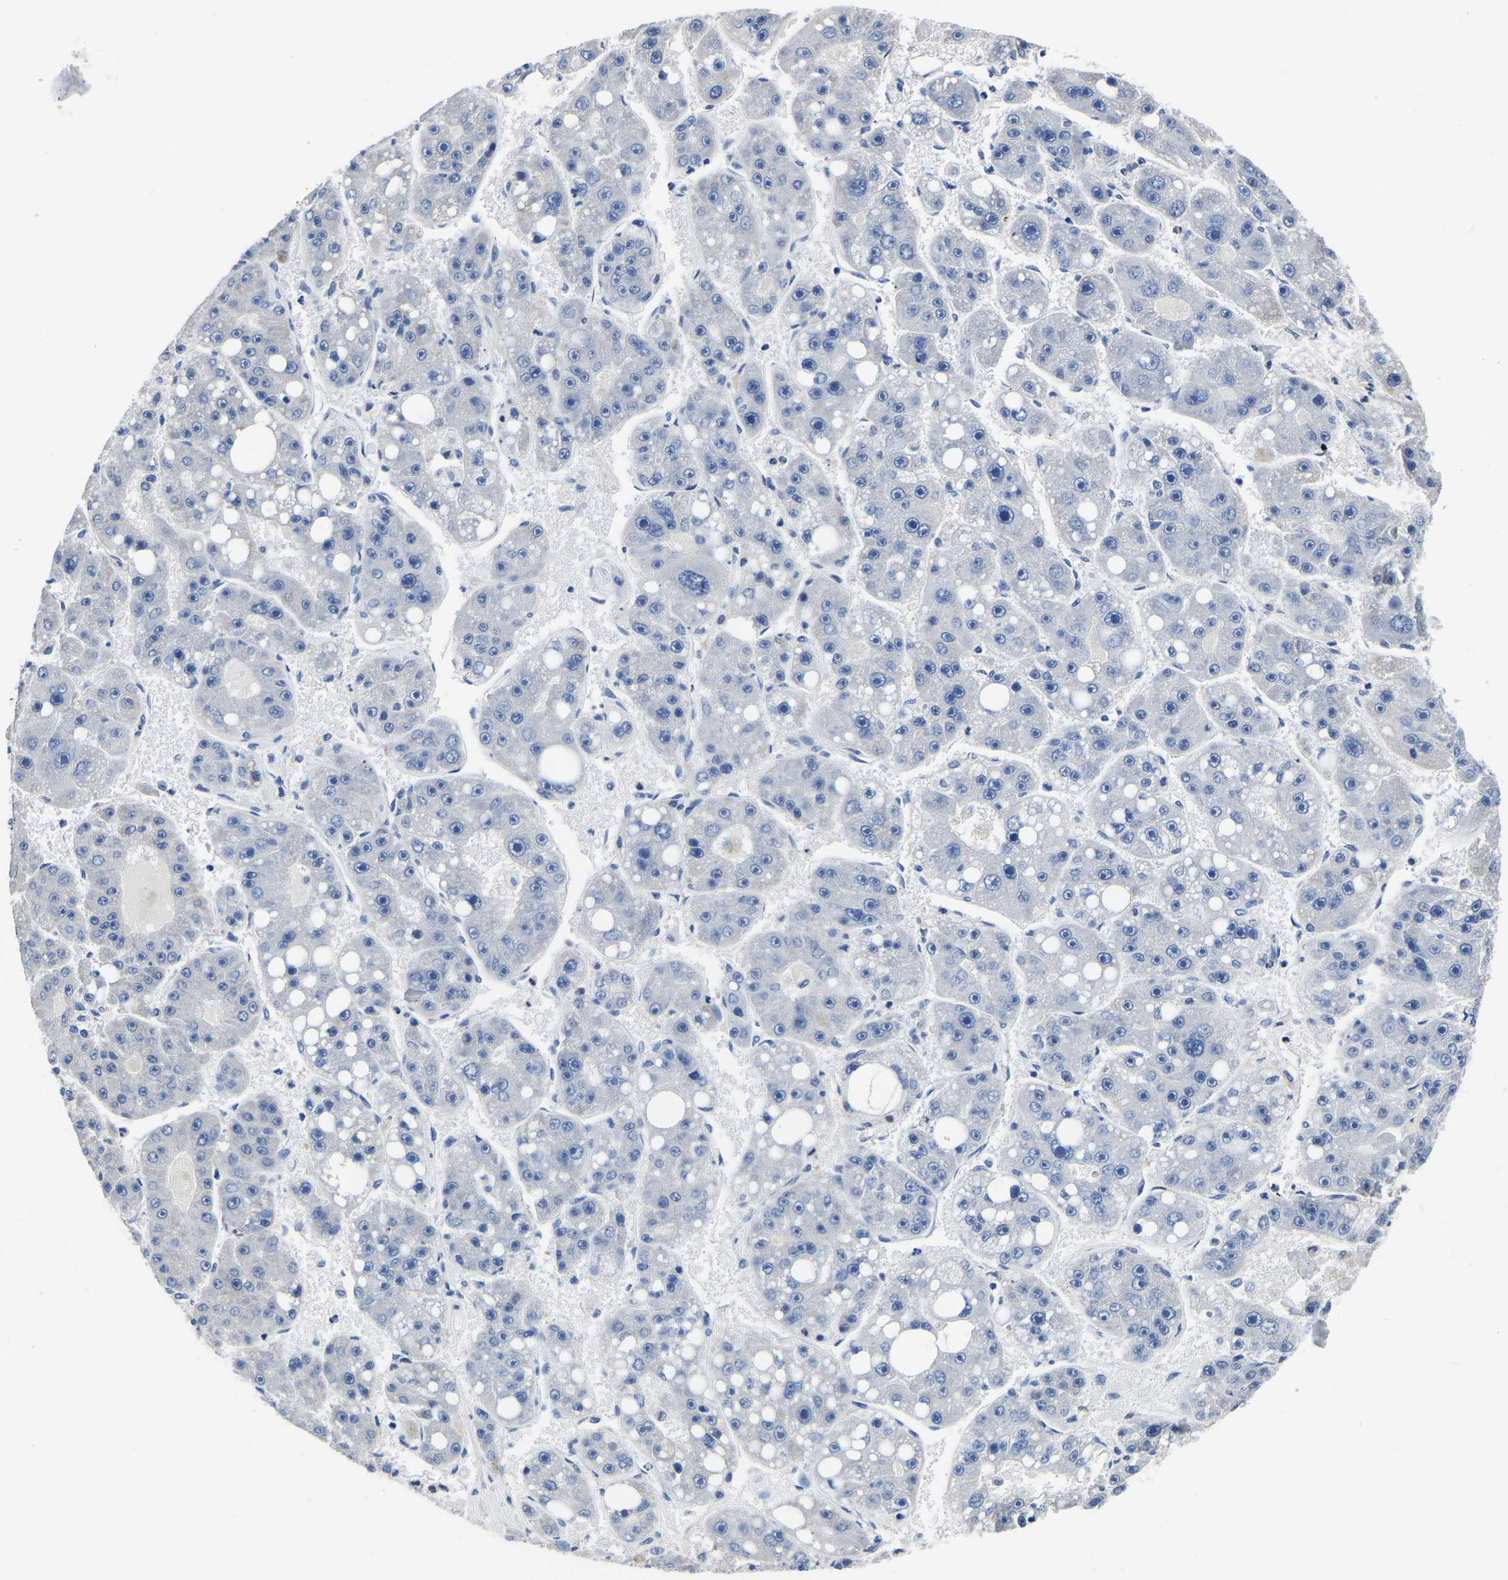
{"staining": {"intensity": "negative", "quantity": "none", "location": "none"}, "tissue": "liver cancer", "cell_type": "Tumor cells", "image_type": "cancer", "snomed": [{"axis": "morphology", "description": "Carcinoma, Hepatocellular, NOS"}, {"axis": "topography", "description": "Liver"}], "caption": "High power microscopy histopathology image of an IHC histopathology image of liver cancer (hepatocellular carcinoma), revealing no significant staining in tumor cells.", "gene": "FGD5", "patient": {"sex": "female", "age": 61}}